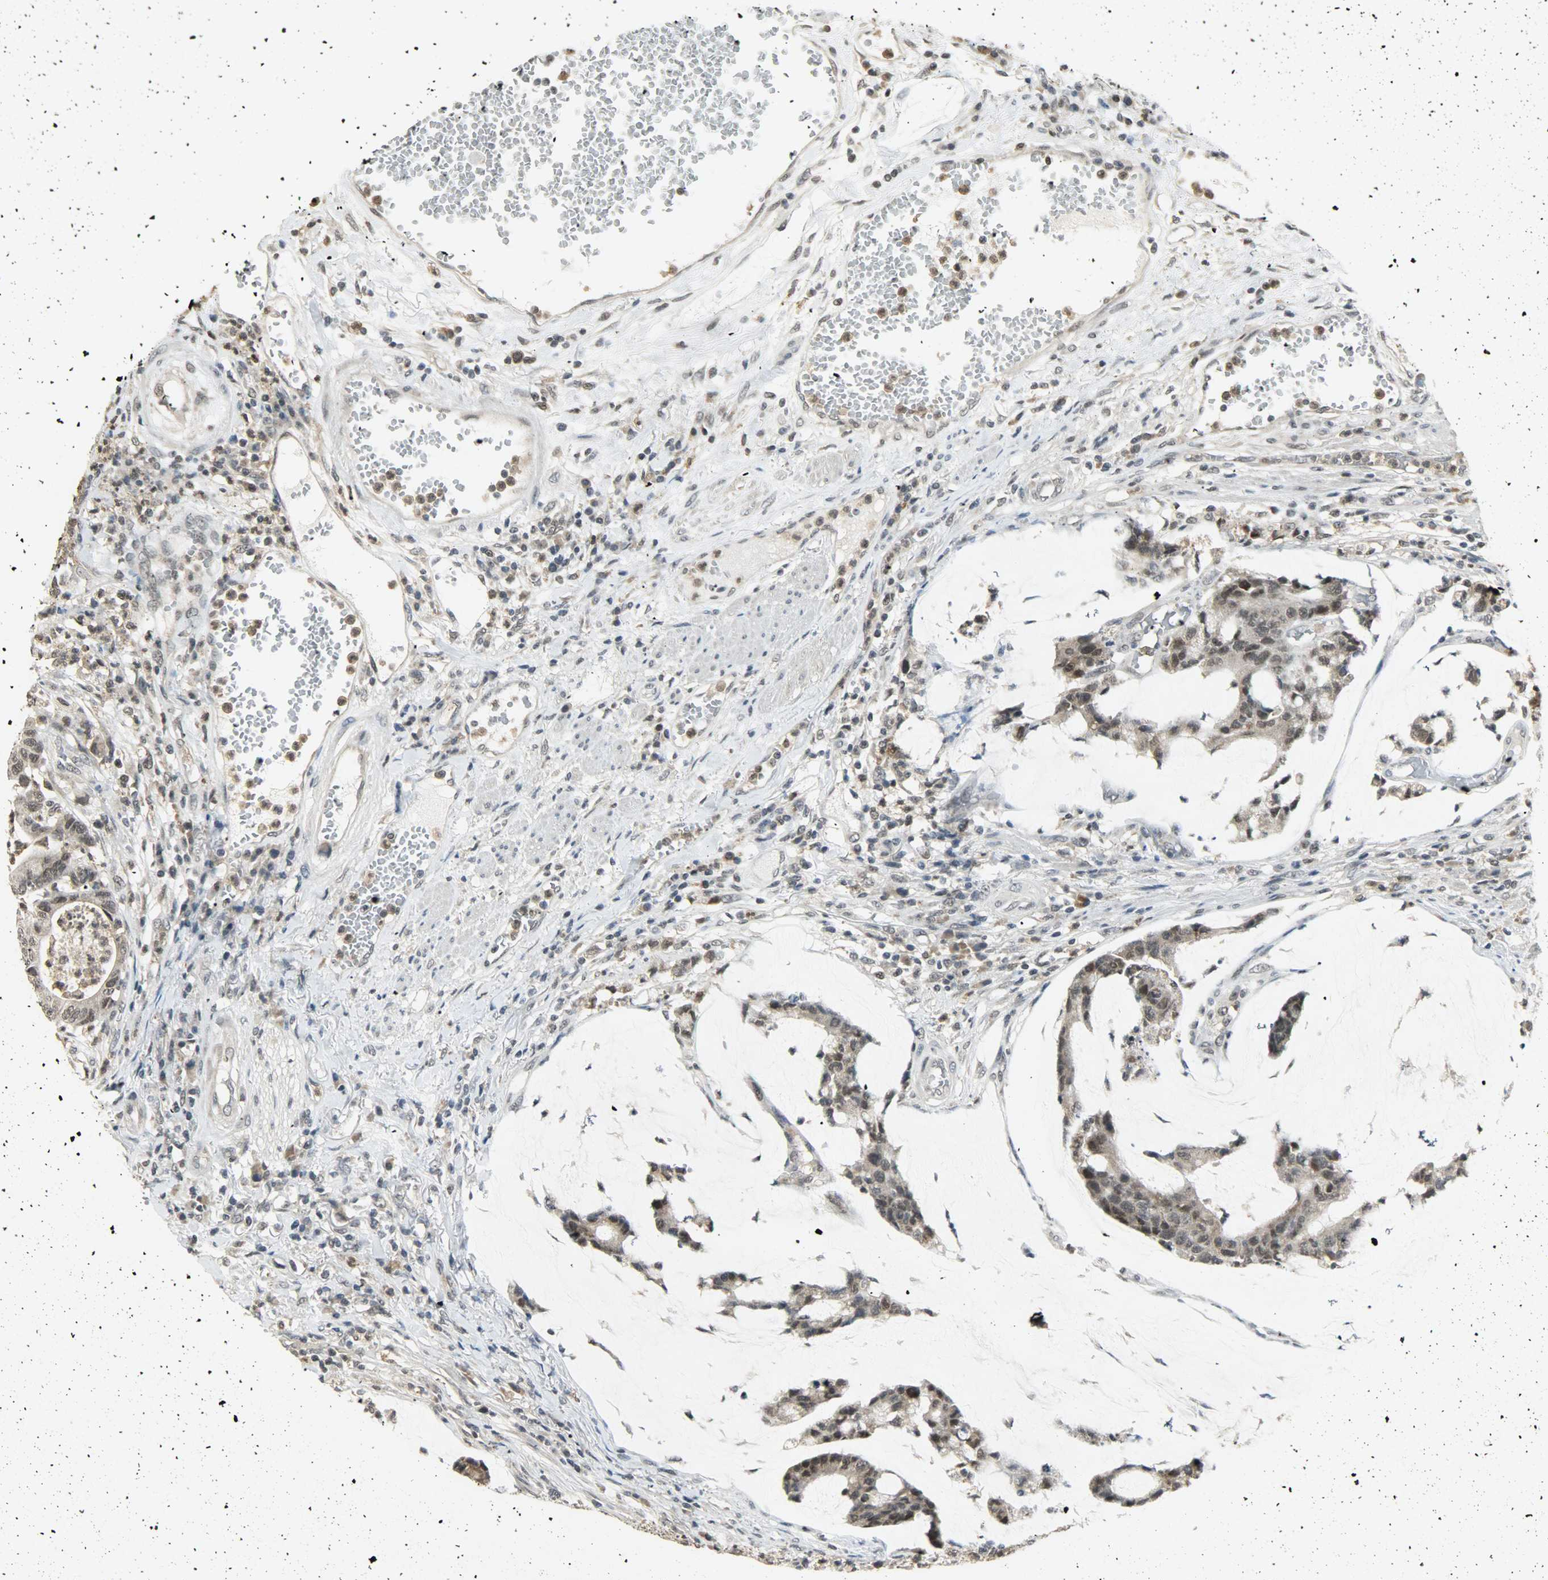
{"staining": {"intensity": "weak", "quantity": "25%-75%", "location": "nuclear"}, "tissue": "colorectal cancer", "cell_type": "Tumor cells", "image_type": "cancer", "snomed": [{"axis": "morphology", "description": "Adenocarcinoma, NOS"}, {"axis": "topography", "description": "Colon"}], "caption": "DAB (3,3'-diaminobenzidine) immunohistochemical staining of colorectal cancer (adenocarcinoma) displays weak nuclear protein expression in about 25%-75% of tumor cells.", "gene": "SMARCA5", "patient": {"sex": "female", "age": 84}}